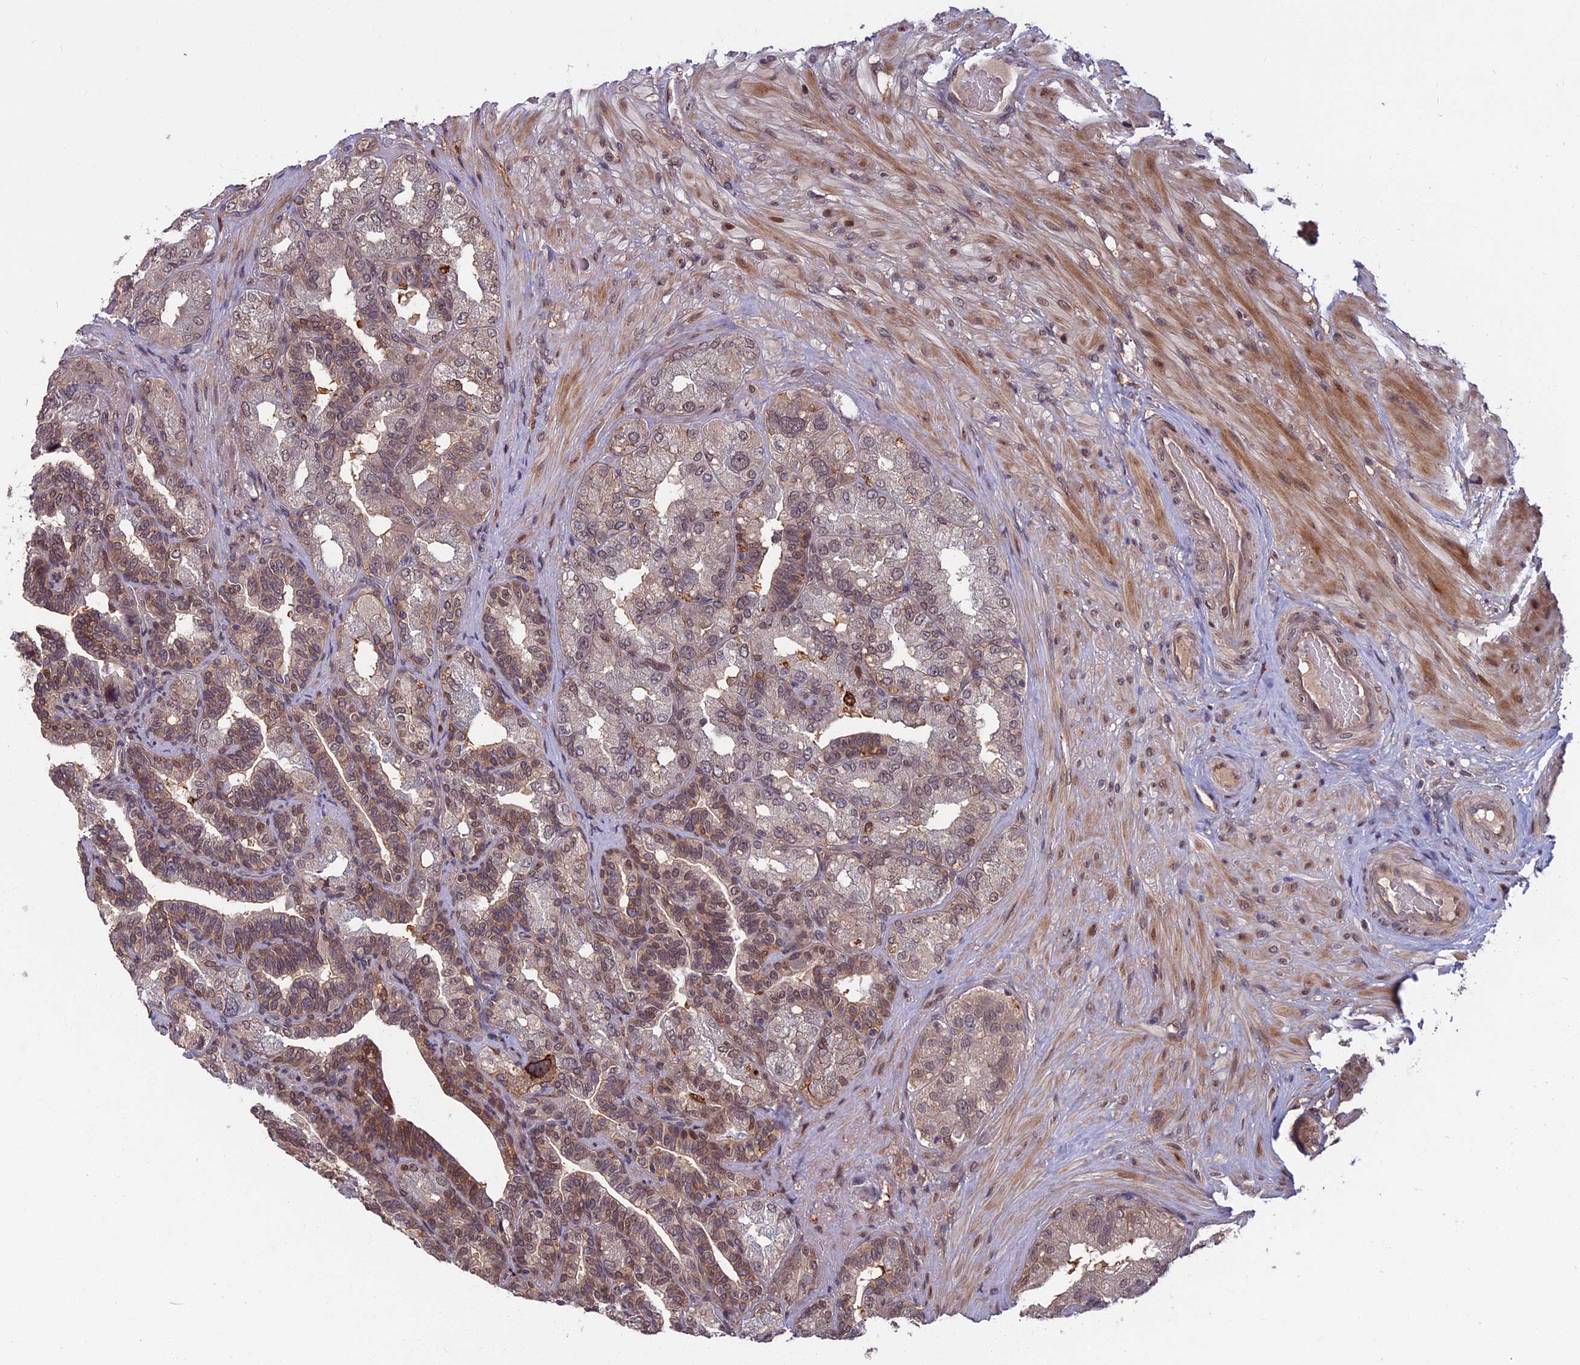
{"staining": {"intensity": "moderate", "quantity": "25%-75%", "location": "cytoplasmic/membranous,nuclear"}, "tissue": "seminal vesicle", "cell_type": "Glandular cells", "image_type": "normal", "snomed": [{"axis": "morphology", "description": "Normal tissue, NOS"}, {"axis": "topography", "description": "Seminal veicle"}, {"axis": "topography", "description": "Peripheral nerve tissue"}], "caption": "Protein analysis of unremarkable seminal vesicle displays moderate cytoplasmic/membranous,nuclear expression in about 25%-75% of glandular cells. (brown staining indicates protein expression, while blue staining denotes nuclei).", "gene": "SPG11", "patient": {"sex": "male", "age": 63}}